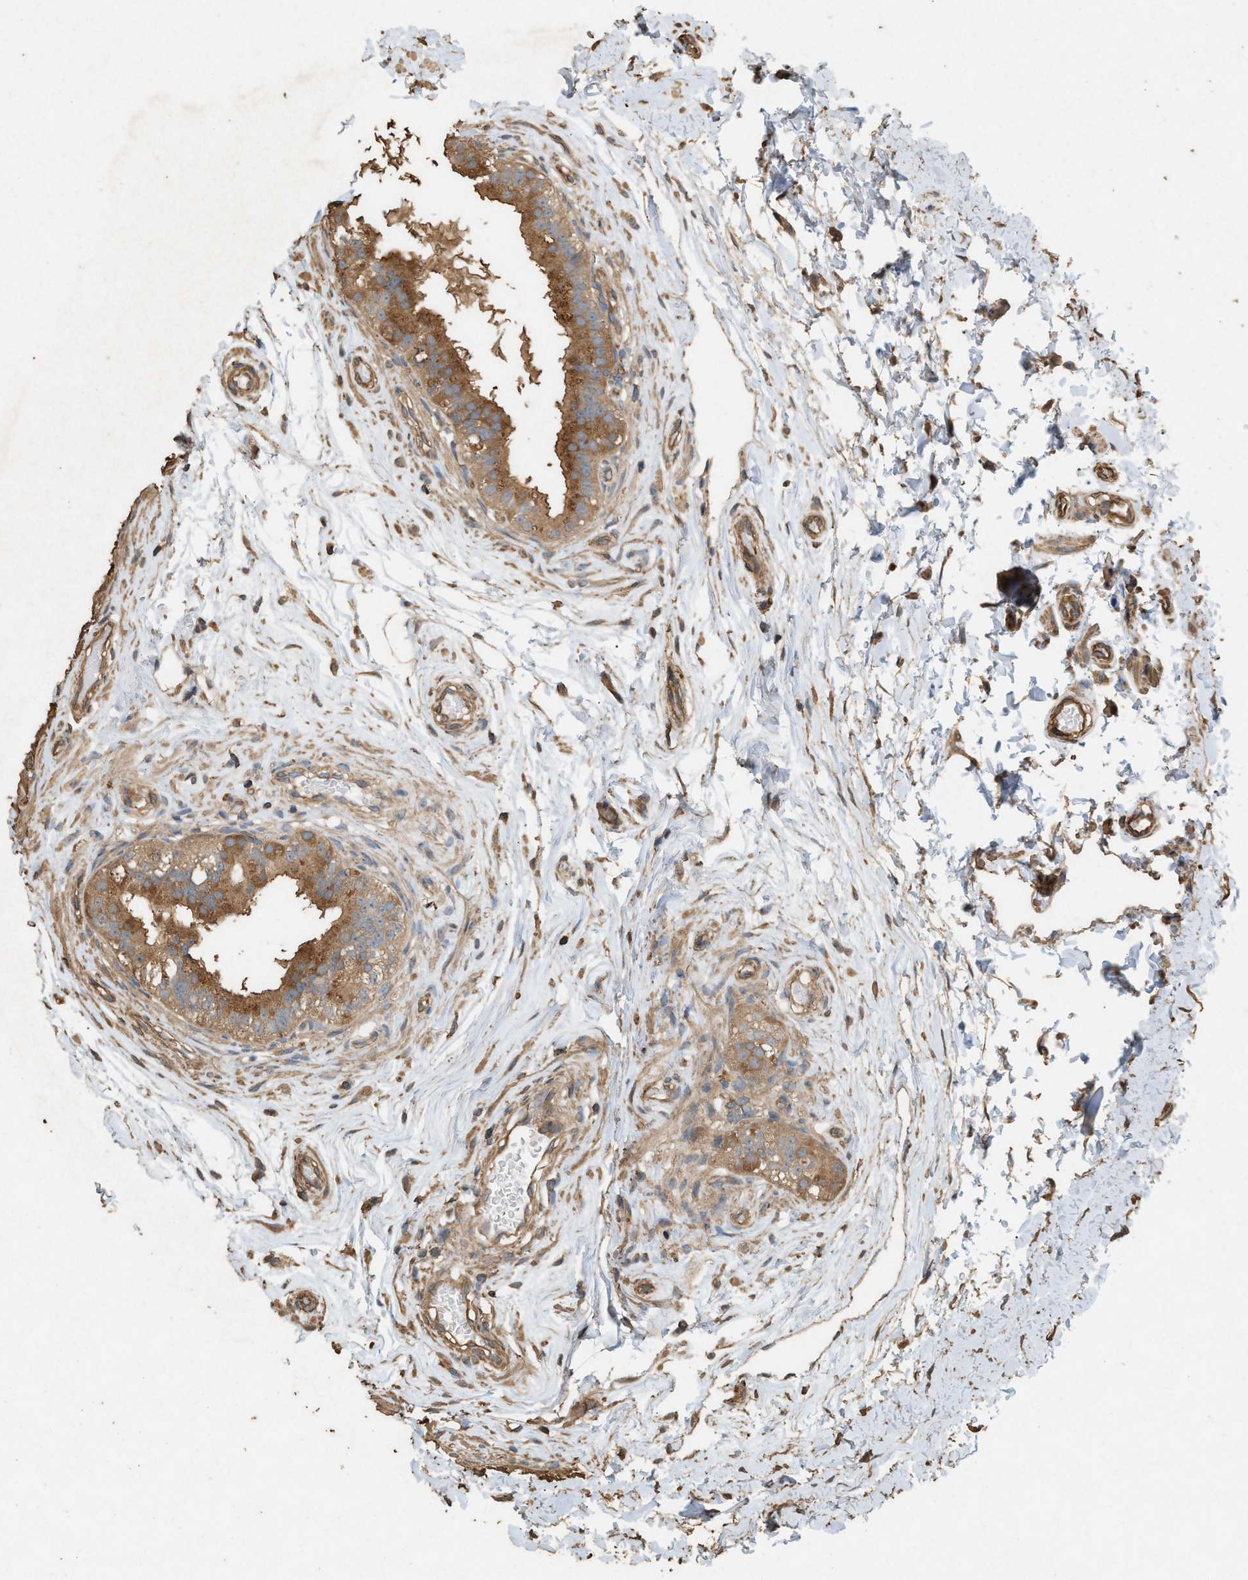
{"staining": {"intensity": "moderate", "quantity": ">75%", "location": "cytoplasmic/membranous"}, "tissue": "epididymis", "cell_type": "Glandular cells", "image_type": "normal", "snomed": [{"axis": "morphology", "description": "Normal tissue, NOS"}, {"axis": "topography", "description": "Testis"}, {"axis": "topography", "description": "Epididymis"}], "caption": "Human epididymis stained for a protein (brown) displays moderate cytoplasmic/membranous positive staining in approximately >75% of glandular cells.", "gene": "DCAF7", "patient": {"sex": "male", "age": 36}}